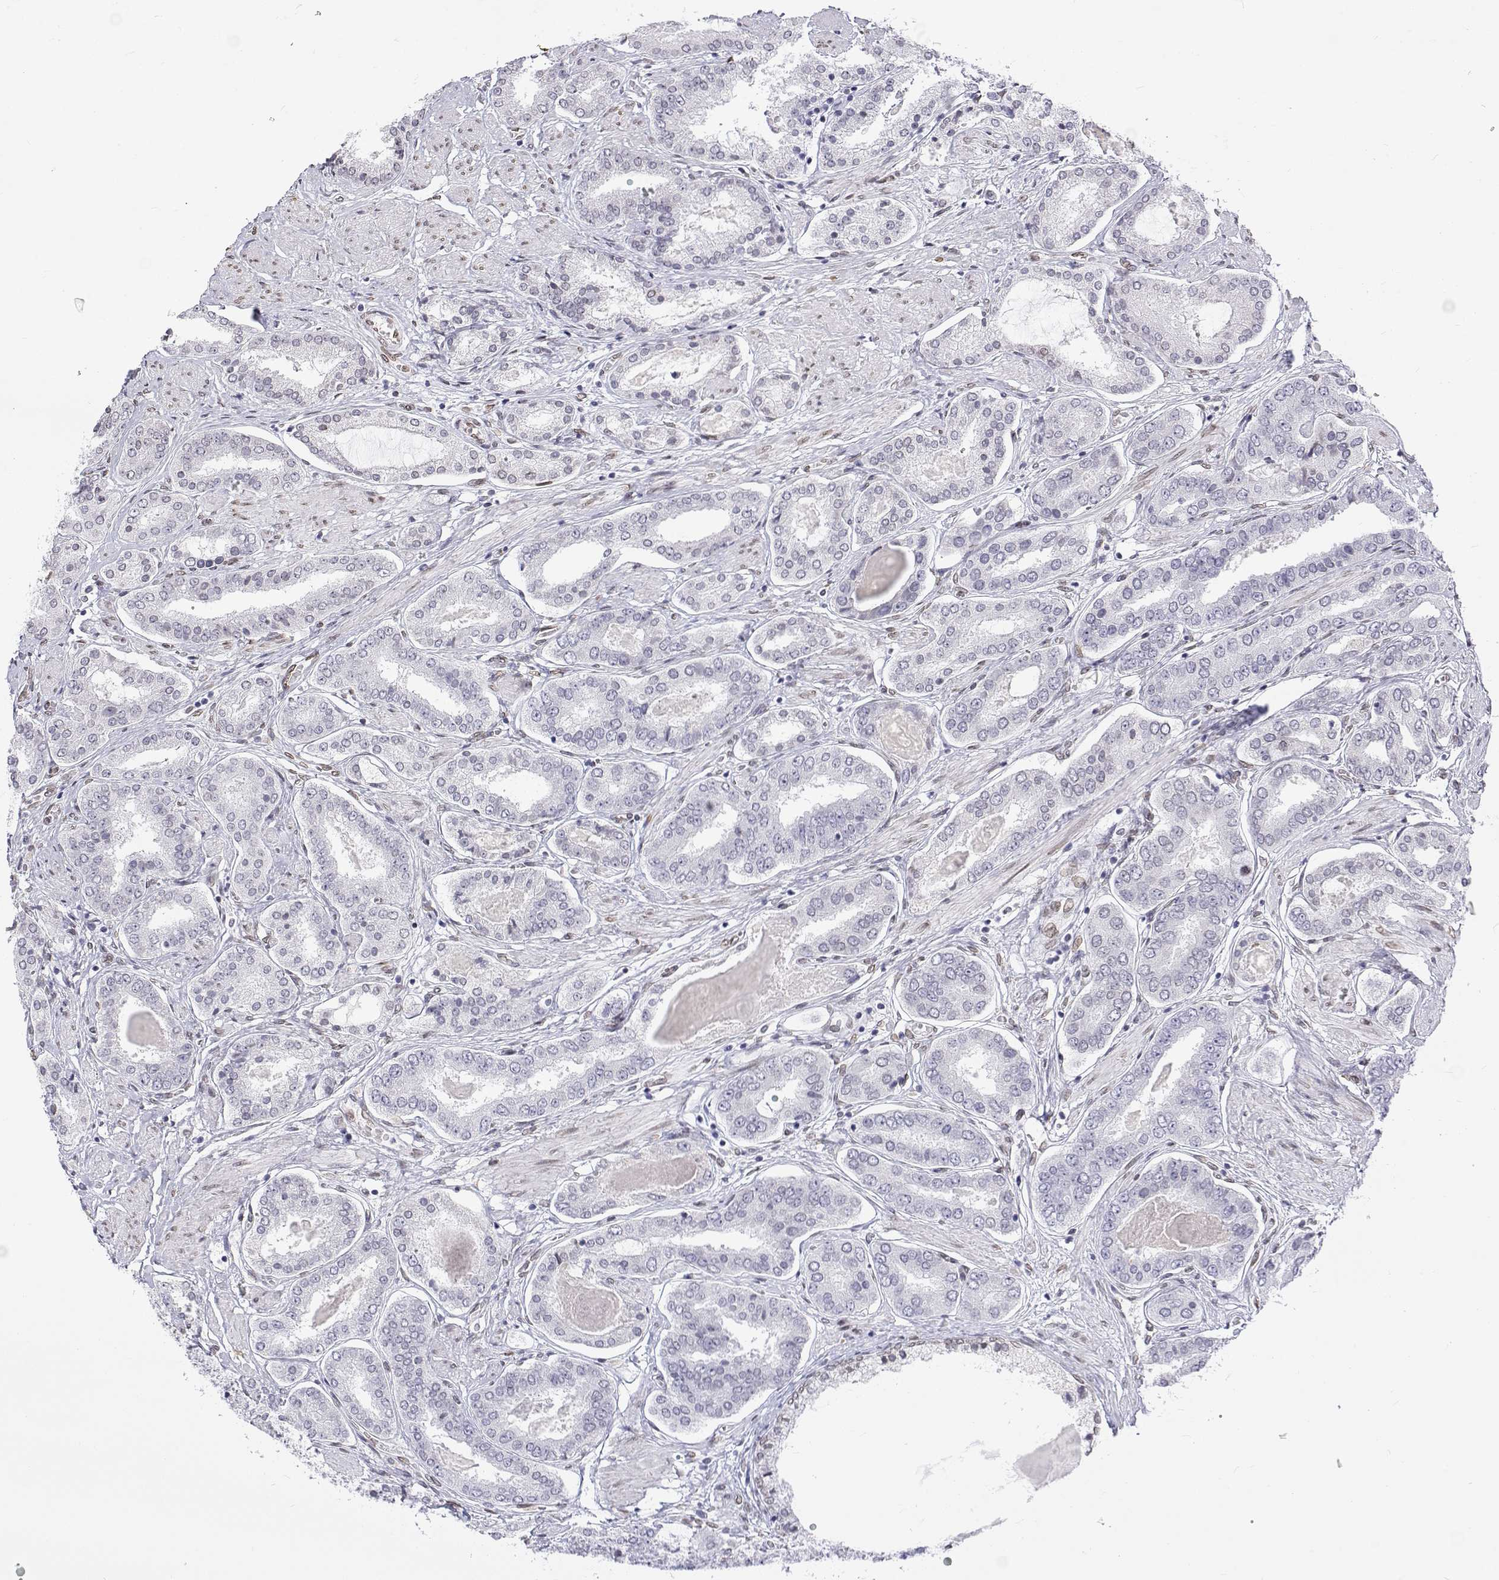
{"staining": {"intensity": "negative", "quantity": "none", "location": "none"}, "tissue": "prostate cancer", "cell_type": "Tumor cells", "image_type": "cancer", "snomed": [{"axis": "morphology", "description": "Adenocarcinoma, High grade"}, {"axis": "topography", "description": "Prostate"}], "caption": "The image displays no staining of tumor cells in prostate cancer.", "gene": "ZNF532", "patient": {"sex": "male", "age": 63}}